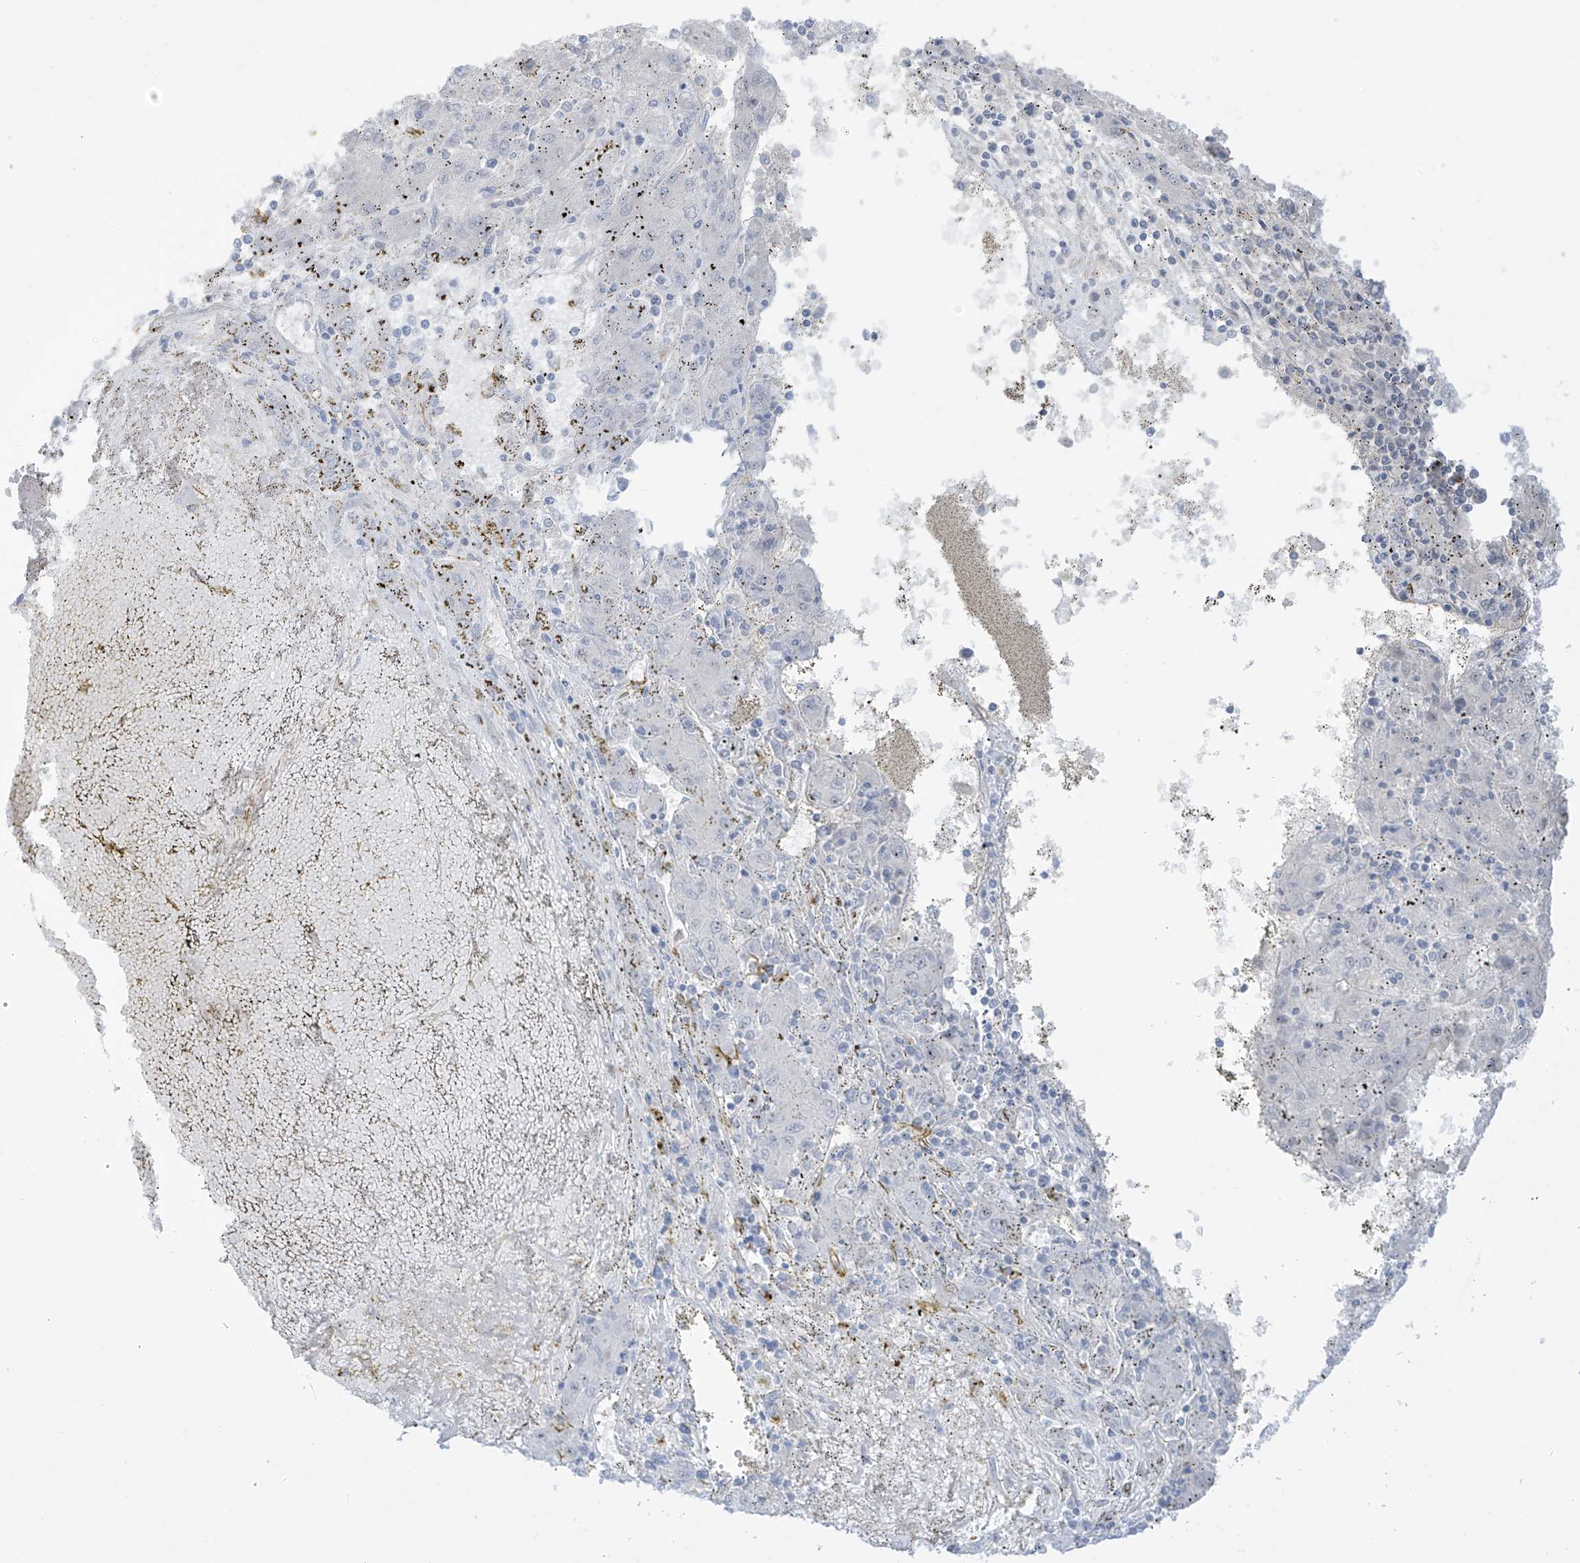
{"staining": {"intensity": "negative", "quantity": "none", "location": "none"}, "tissue": "liver cancer", "cell_type": "Tumor cells", "image_type": "cancer", "snomed": [{"axis": "morphology", "description": "Carcinoma, Hepatocellular, NOS"}, {"axis": "topography", "description": "Liver"}], "caption": "Human liver hepatocellular carcinoma stained for a protein using IHC shows no staining in tumor cells.", "gene": "TRMU", "patient": {"sex": "male", "age": 72}}